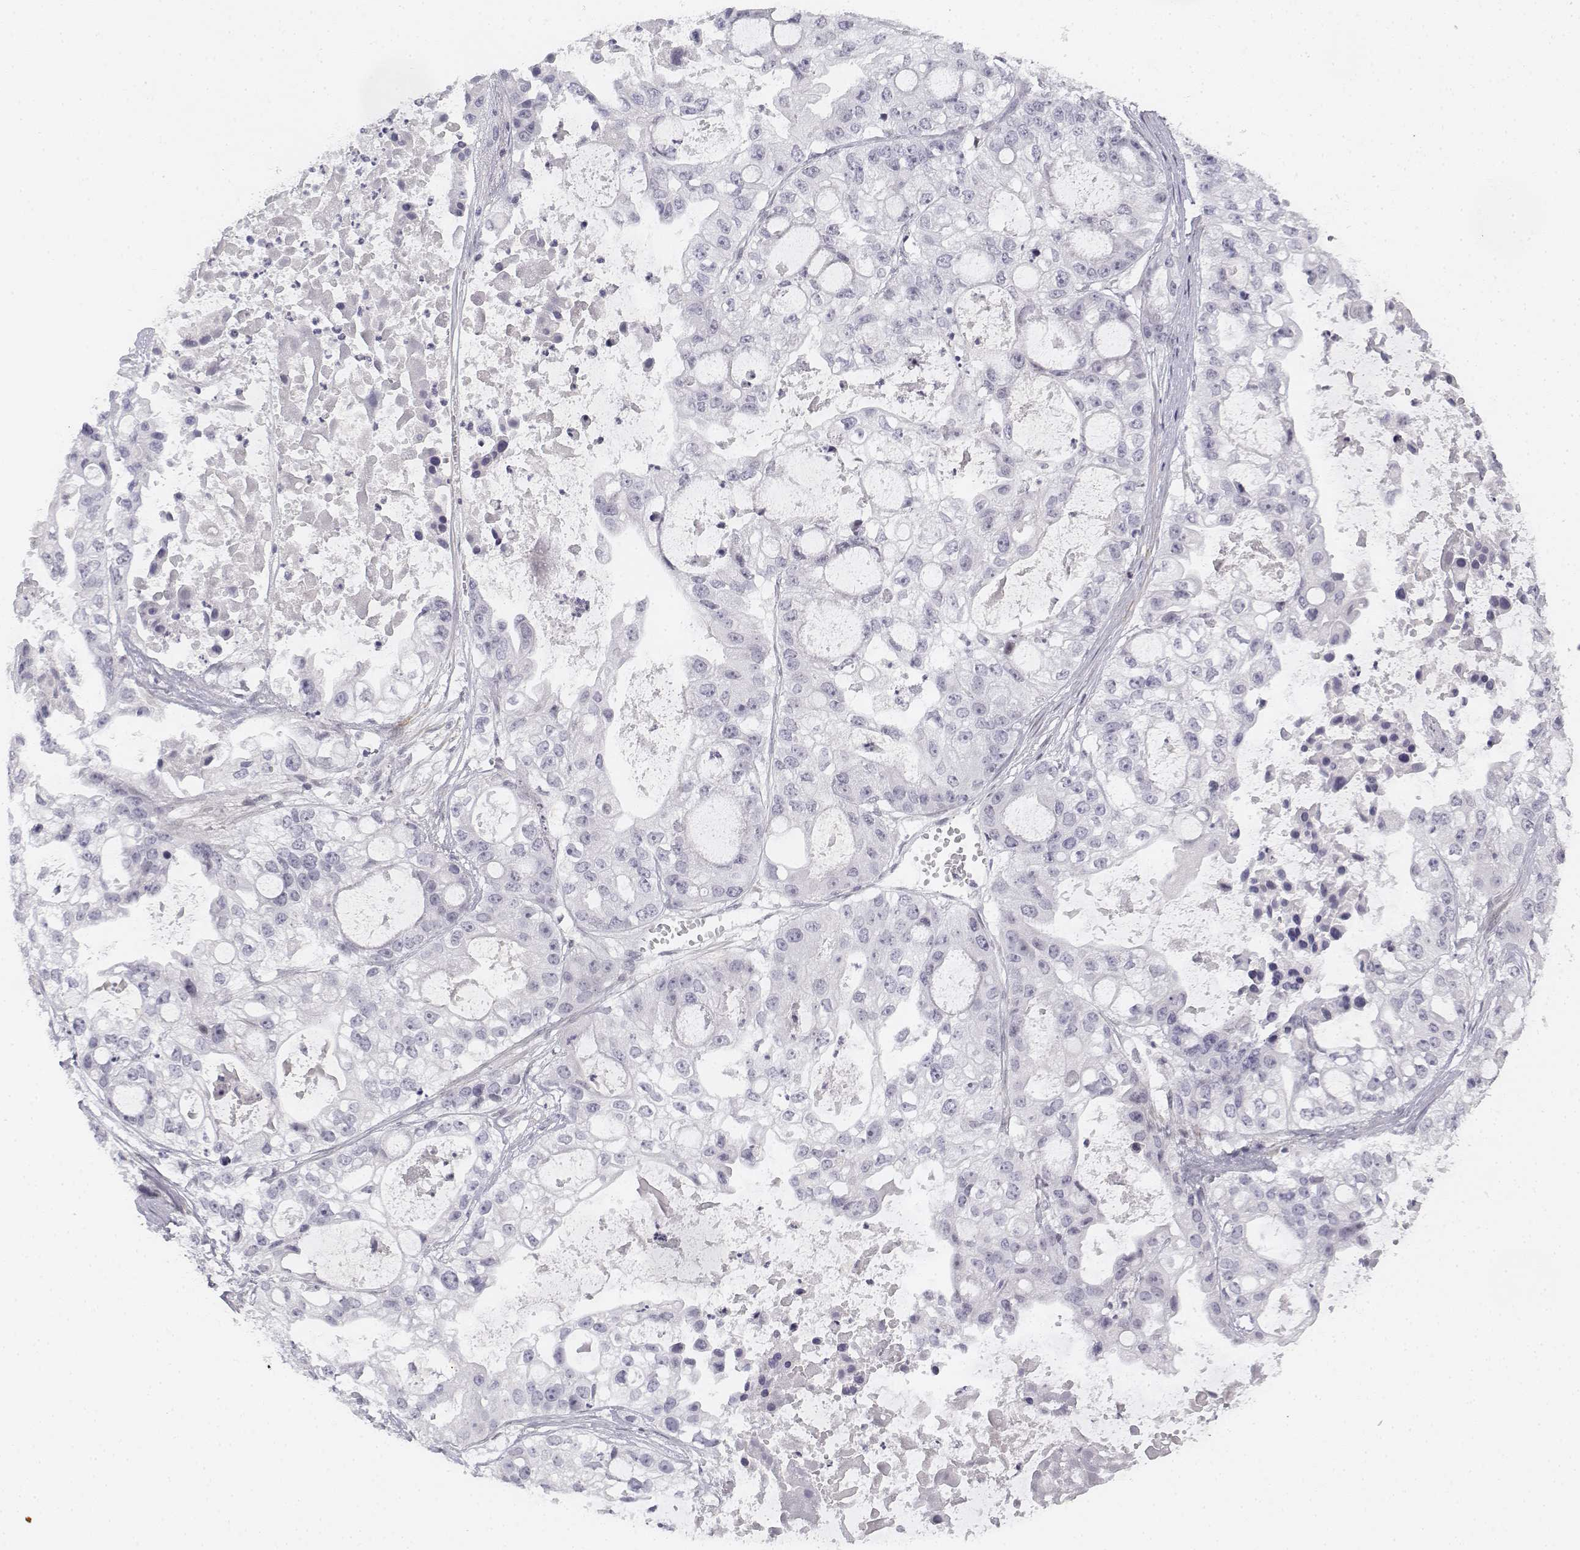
{"staining": {"intensity": "negative", "quantity": "none", "location": "none"}, "tissue": "ovarian cancer", "cell_type": "Tumor cells", "image_type": "cancer", "snomed": [{"axis": "morphology", "description": "Cystadenocarcinoma, serous, NOS"}, {"axis": "topography", "description": "Ovary"}], "caption": "This is an IHC image of serous cystadenocarcinoma (ovarian). There is no expression in tumor cells.", "gene": "KRT84", "patient": {"sex": "female", "age": 56}}